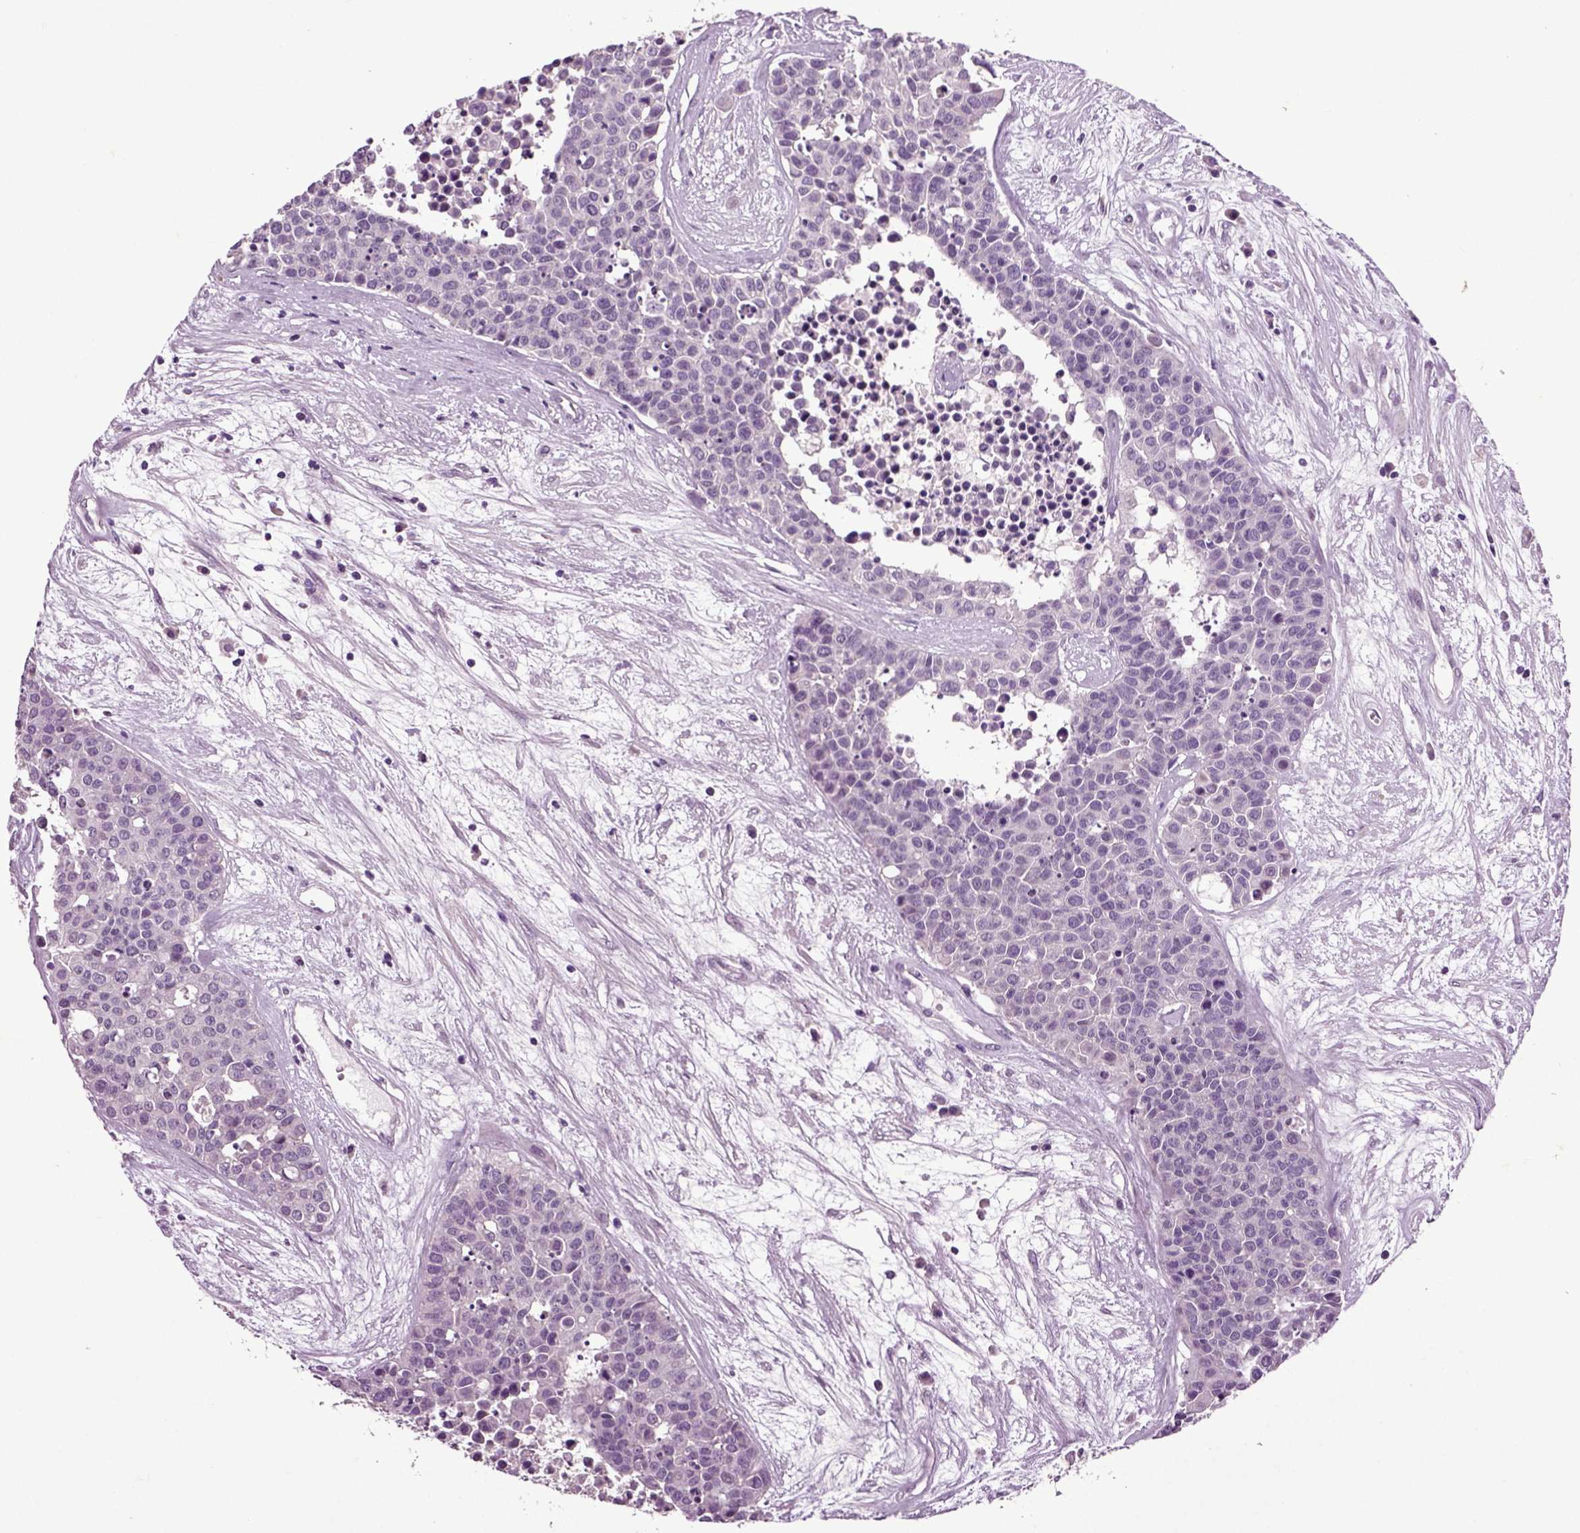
{"staining": {"intensity": "negative", "quantity": "none", "location": "none"}, "tissue": "carcinoid", "cell_type": "Tumor cells", "image_type": "cancer", "snomed": [{"axis": "morphology", "description": "Carcinoid, malignant, NOS"}, {"axis": "topography", "description": "Colon"}], "caption": "An IHC histopathology image of carcinoid (malignant) is shown. There is no staining in tumor cells of carcinoid (malignant). (IHC, brightfield microscopy, high magnification).", "gene": "CRHR1", "patient": {"sex": "male", "age": 81}}